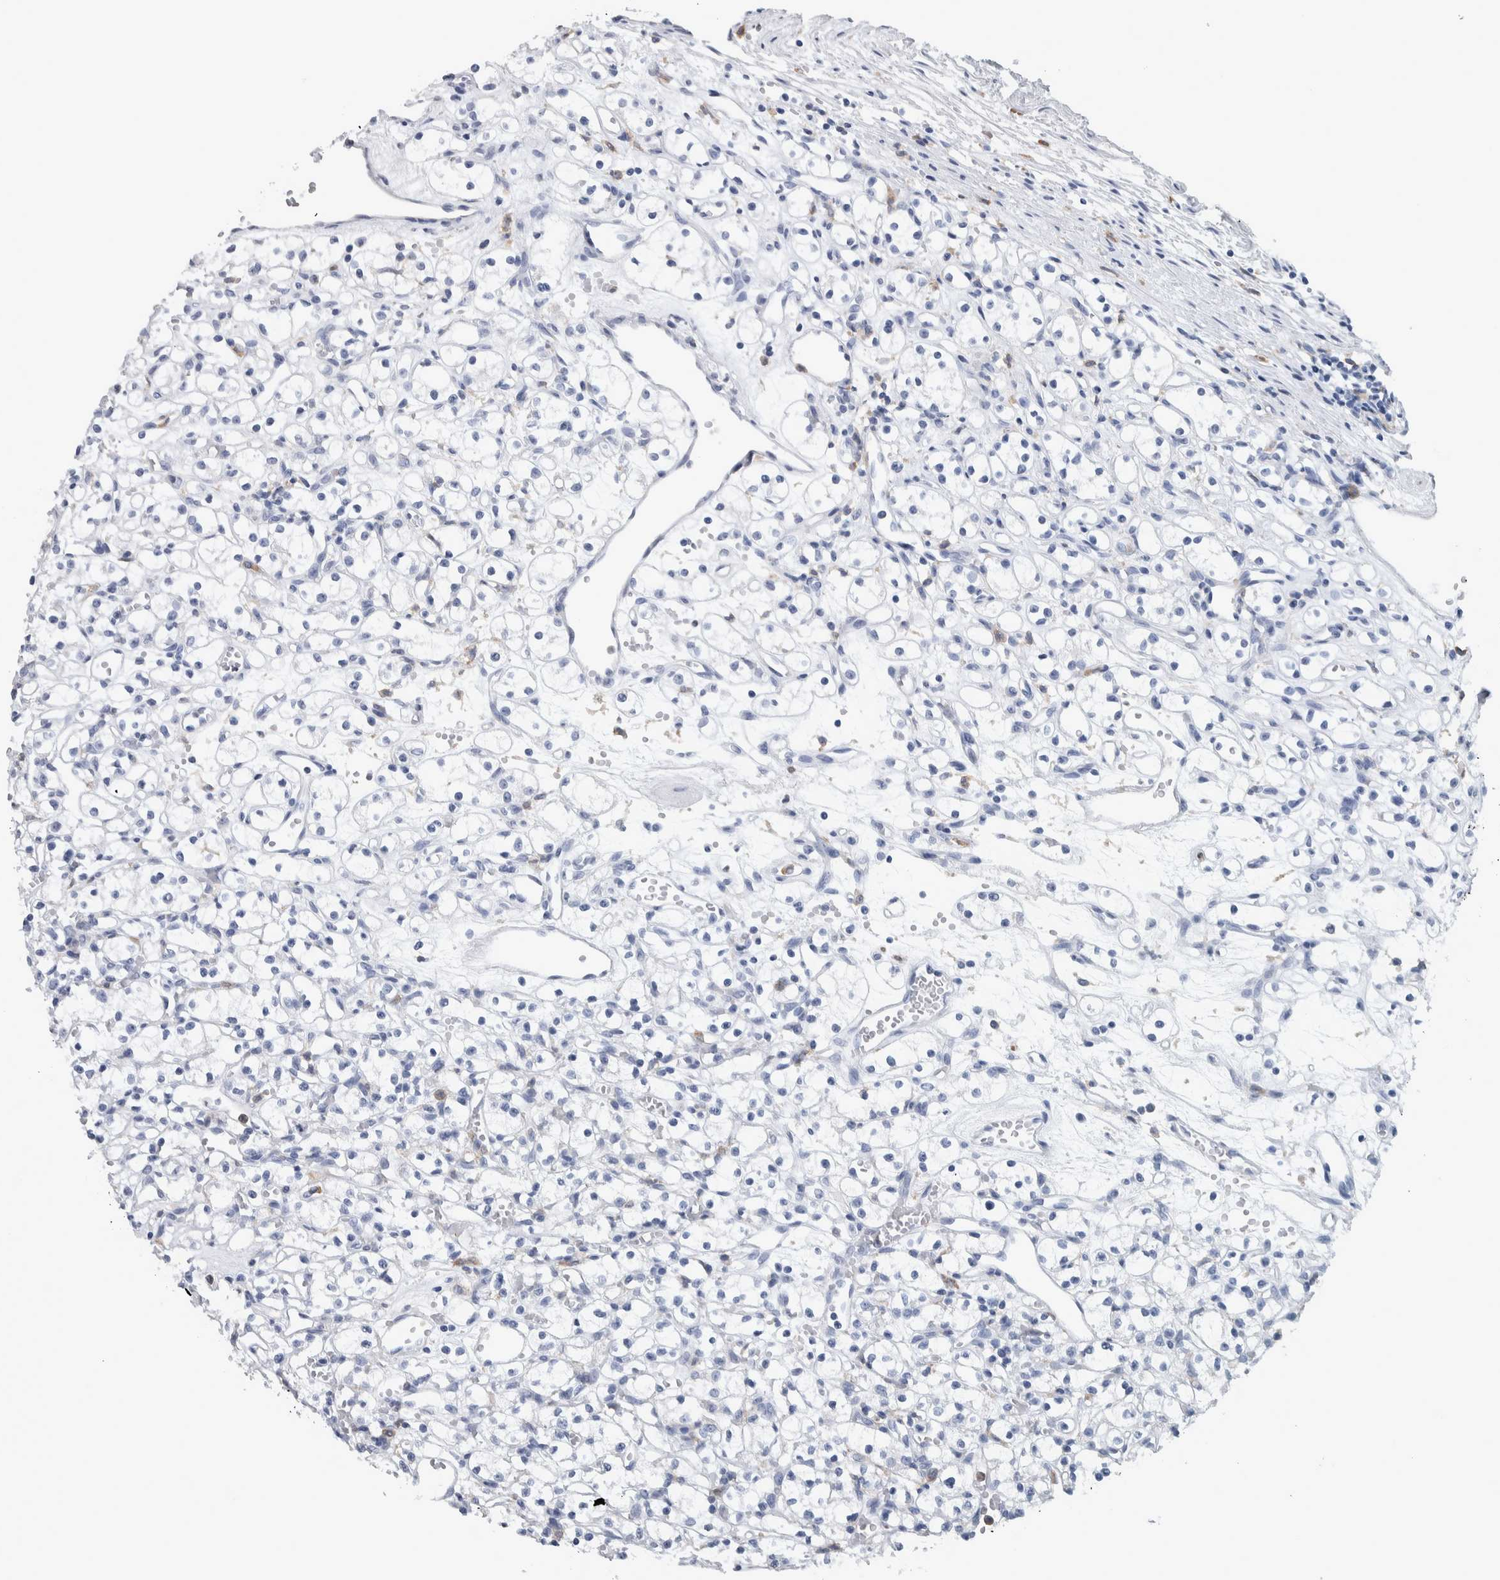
{"staining": {"intensity": "negative", "quantity": "none", "location": "none"}, "tissue": "renal cancer", "cell_type": "Tumor cells", "image_type": "cancer", "snomed": [{"axis": "morphology", "description": "Adenocarcinoma, NOS"}, {"axis": "topography", "description": "Kidney"}], "caption": "Tumor cells are negative for brown protein staining in adenocarcinoma (renal).", "gene": "SKAP2", "patient": {"sex": "female", "age": 59}}